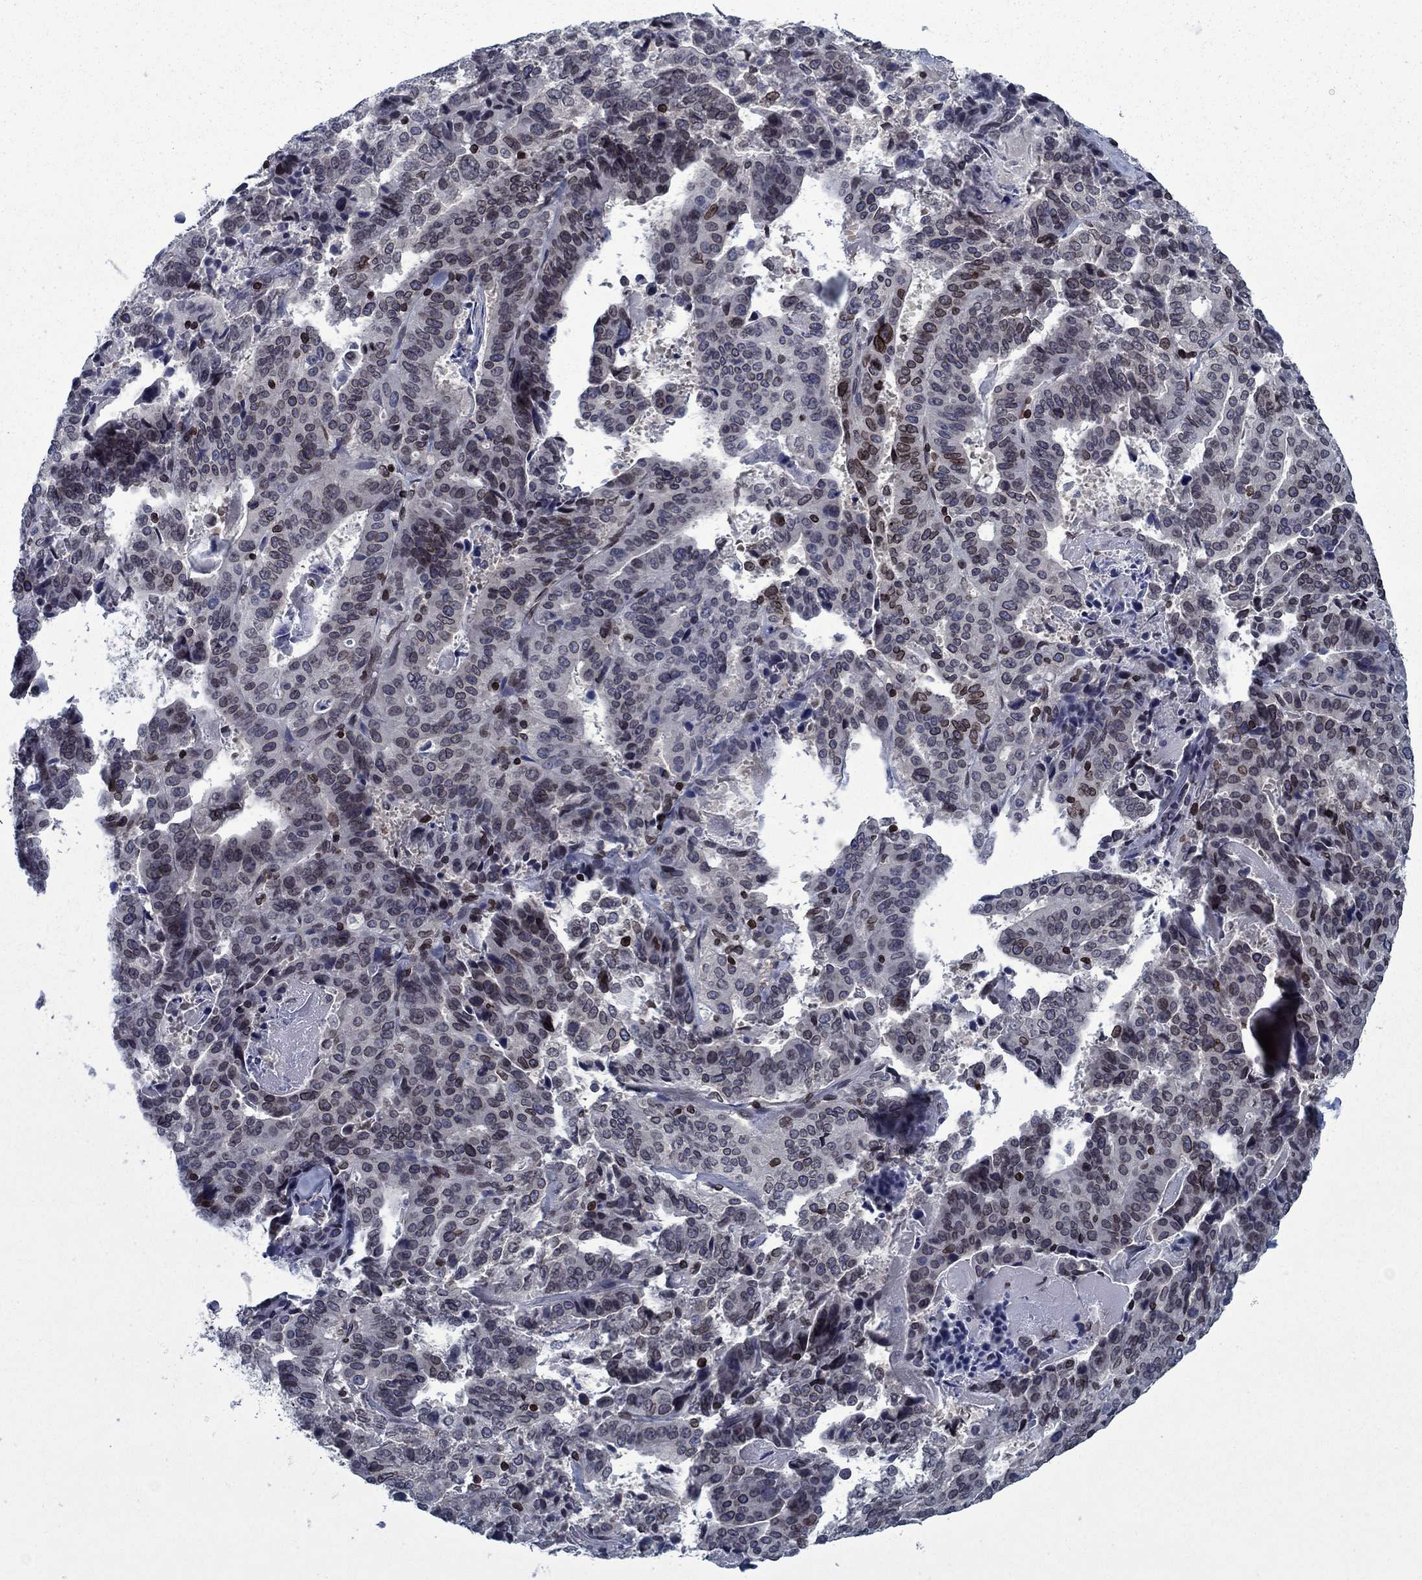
{"staining": {"intensity": "strong", "quantity": "<25%", "location": "cytoplasmic/membranous,nuclear"}, "tissue": "stomach cancer", "cell_type": "Tumor cells", "image_type": "cancer", "snomed": [{"axis": "morphology", "description": "Adenocarcinoma, NOS"}, {"axis": "topography", "description": "Stomach"}], "caption": "Stomach cancer (adenocarcinoma) stained with DAB (3,3'-diaminobenzidine) immunohistochemistry shows medium levels of strong cytoplasmic/membranous and nuclear staining in about <25% of tumor cells.", "gene": "SLA", "patient": {"sex": "male", "age": 48}}